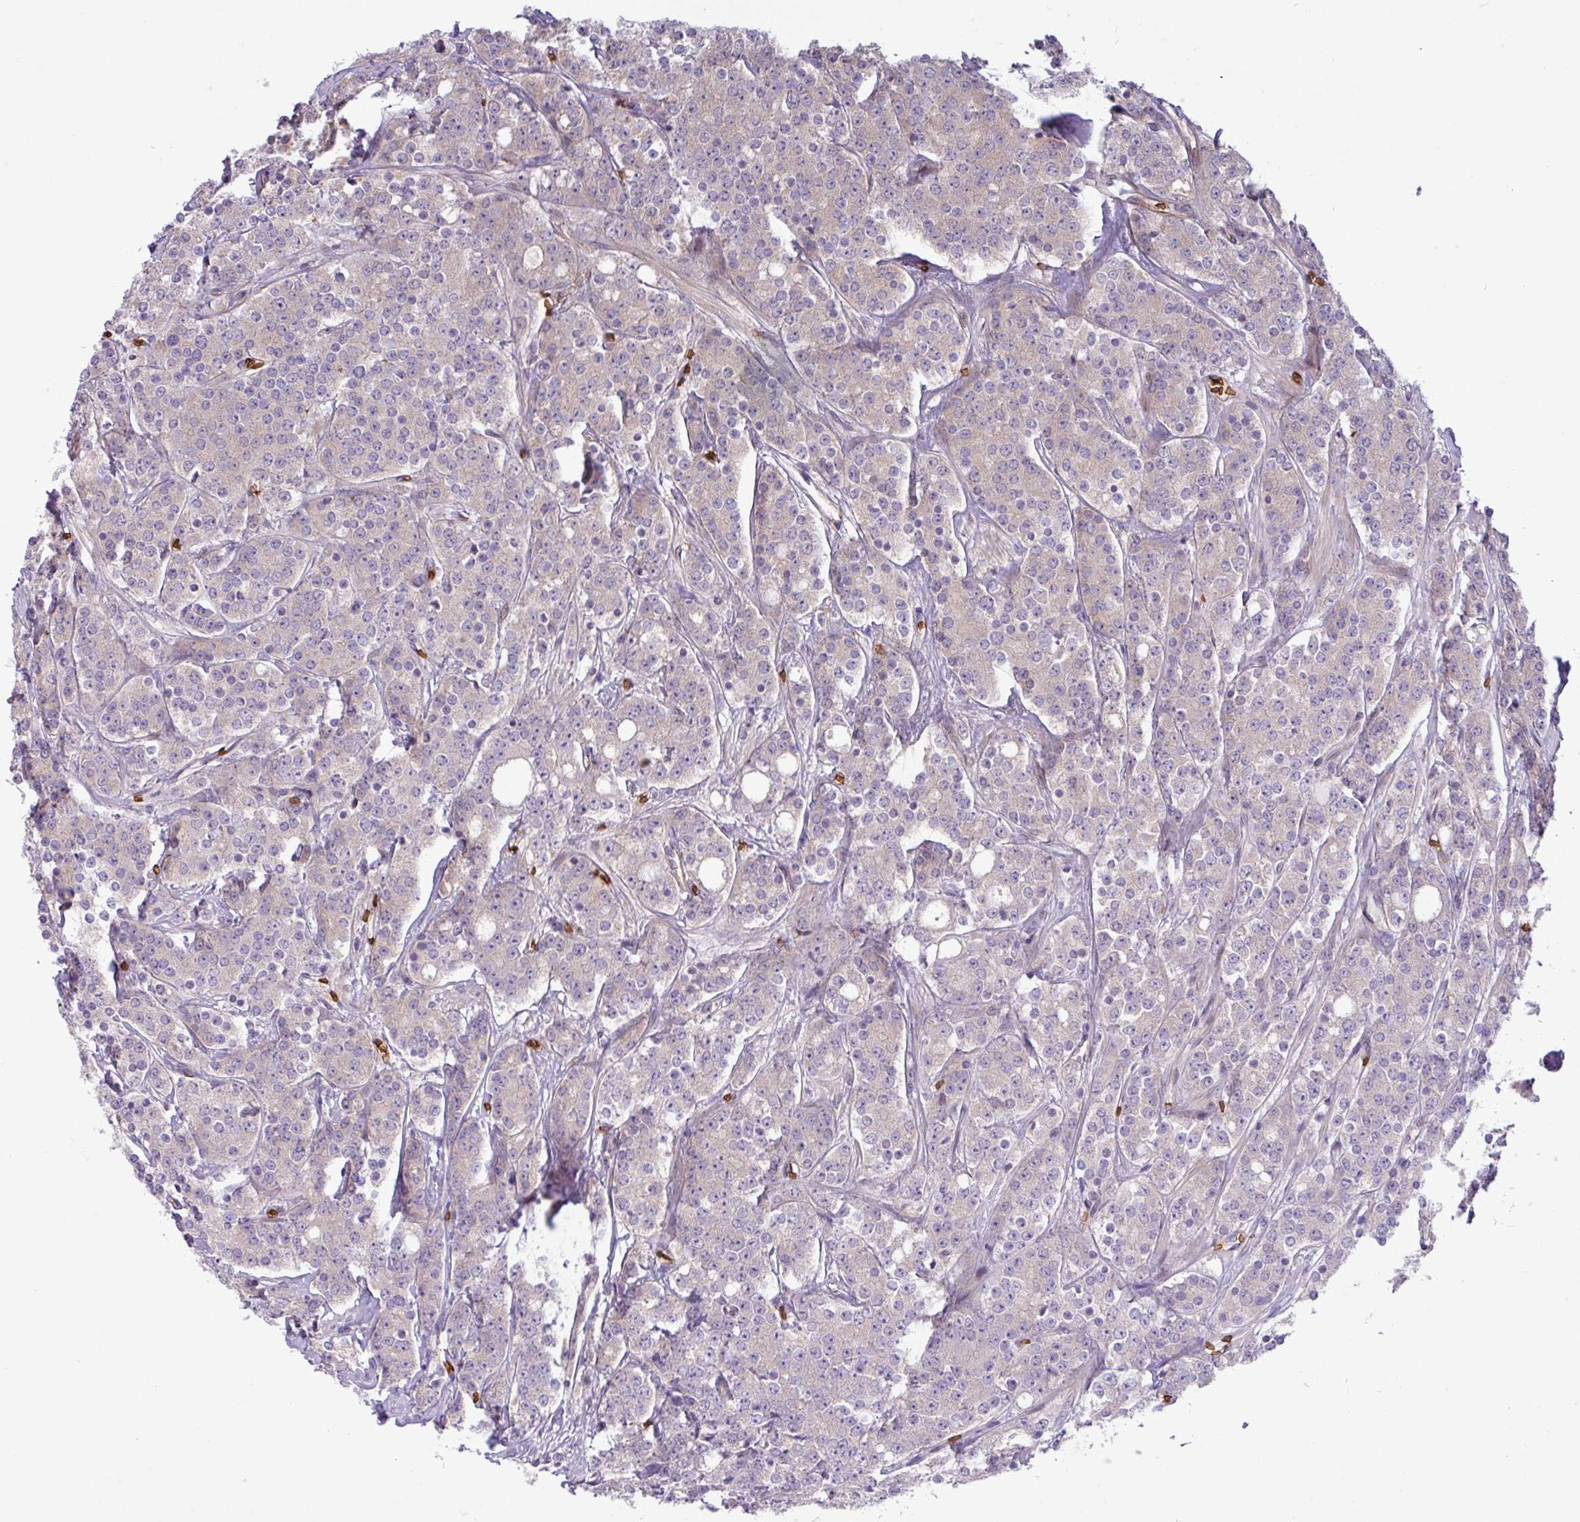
{"staining": {"intensity": "weak", "quantity": "<25%", "location": "cytoplasmic/membranous"}, "tissue": "prostate cancer", "cell_type": "Tumor cells", "image_type": "cancer", "snomed": [{"axis": "morphology", "description": "Adenocarcinoma, High grade"}, {"axis": "topography", "description": "Prostate"}], "caption": "Tumor cells are negative for protein expression in human prostate cancer (high-grade adenocarcinoma).", "gene": "RAD21L1", "patient": {"sex": "male", "age": 62}}